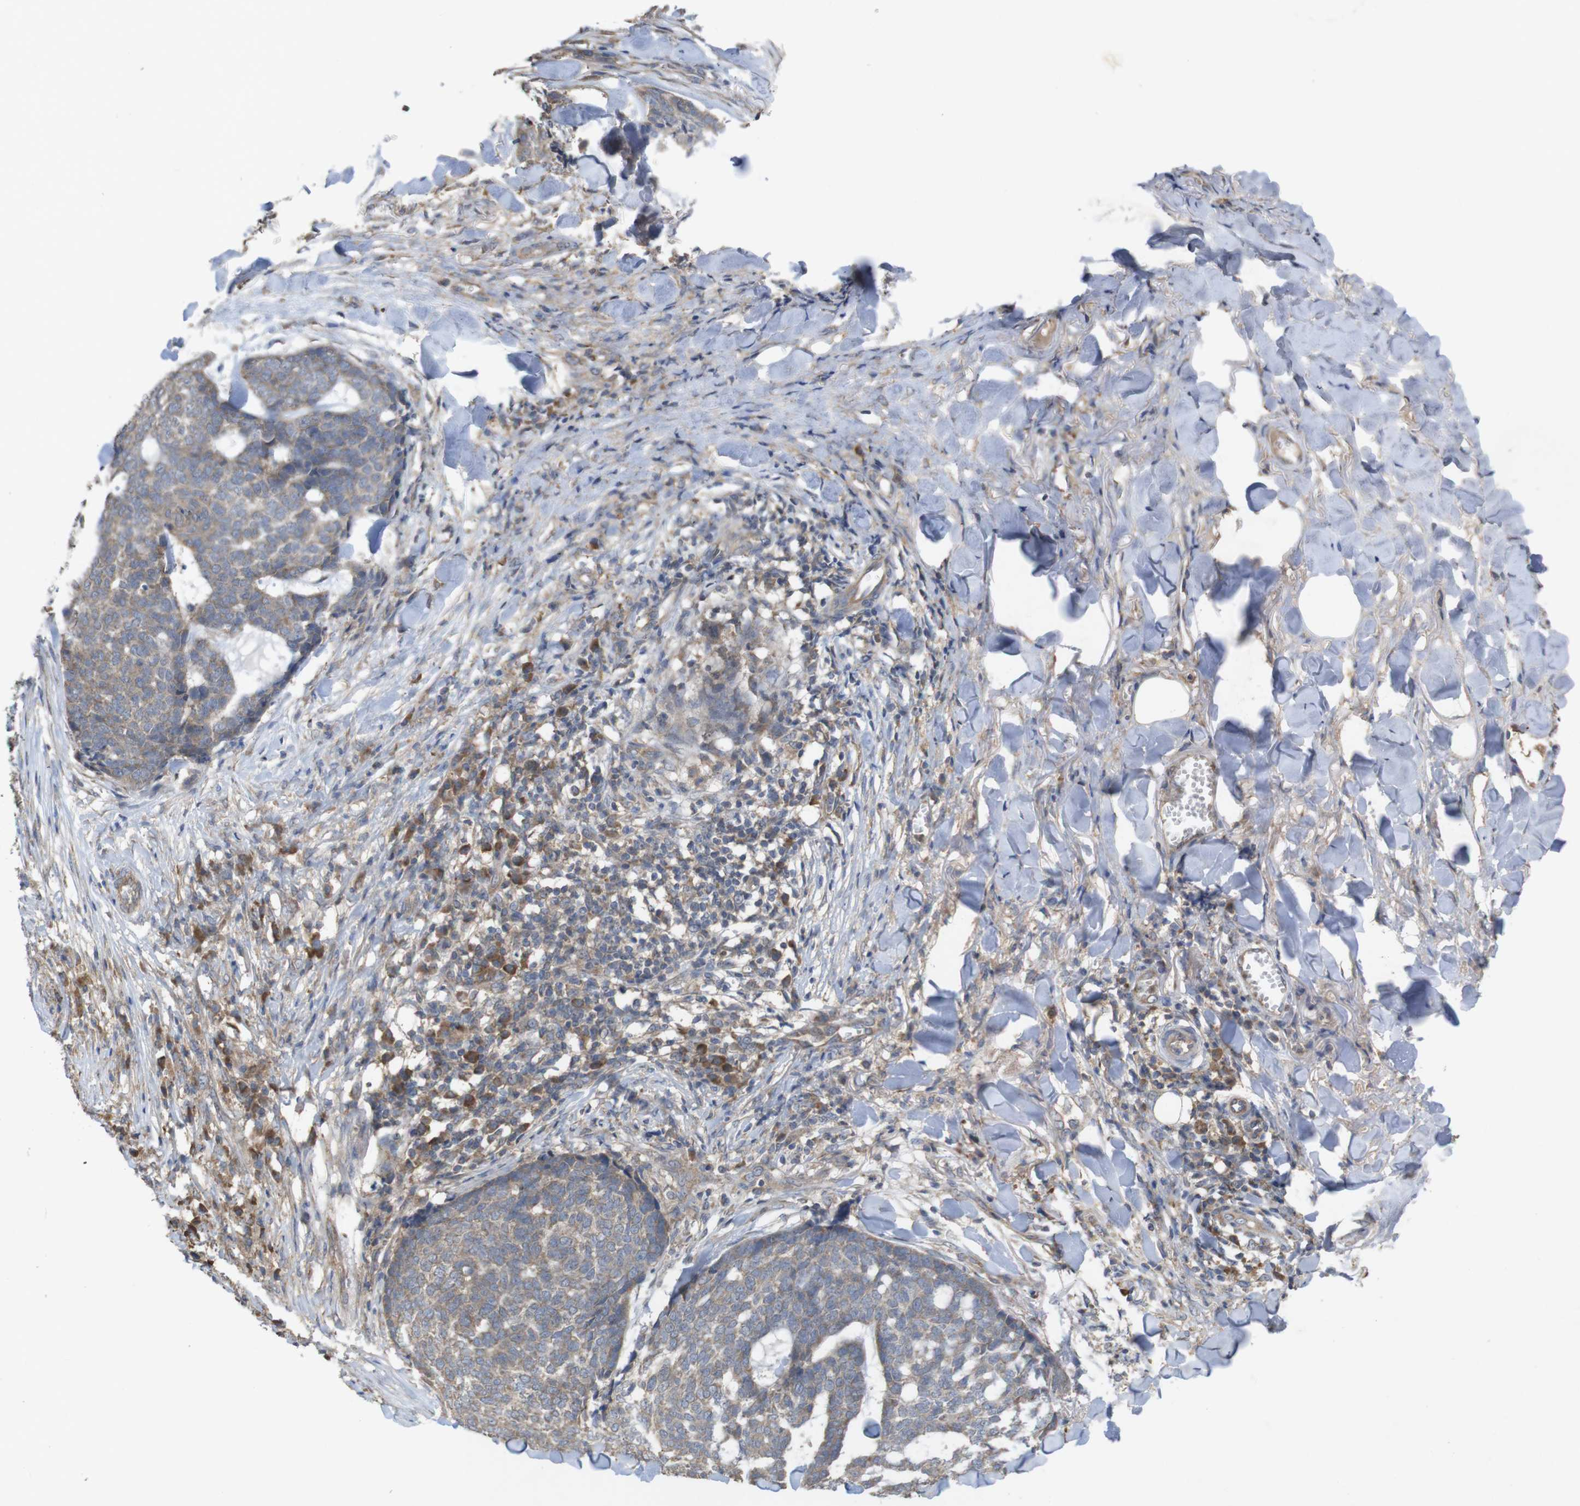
{"staining": {"intensity": "weak", "quantity": ">75%", "location": "cytoplasmic/membranous"}, "tissue": "skin cancer", "cell_type": "Tumor cells", "image_type": "cancer", "snomed": [{"axis": "morphology", "description": "Basal cell carcinoma"}, {"axis": "topography", "description": "Skin"}], "caption": "Immunohistochemical staining of human skin basal cell carcinoma reveals low levels of weak cytoplasmic/membranous staining in about >75% of tumor cells.", "gene": "KCNS3", "patient": {"sex": "male", "age": 84}}